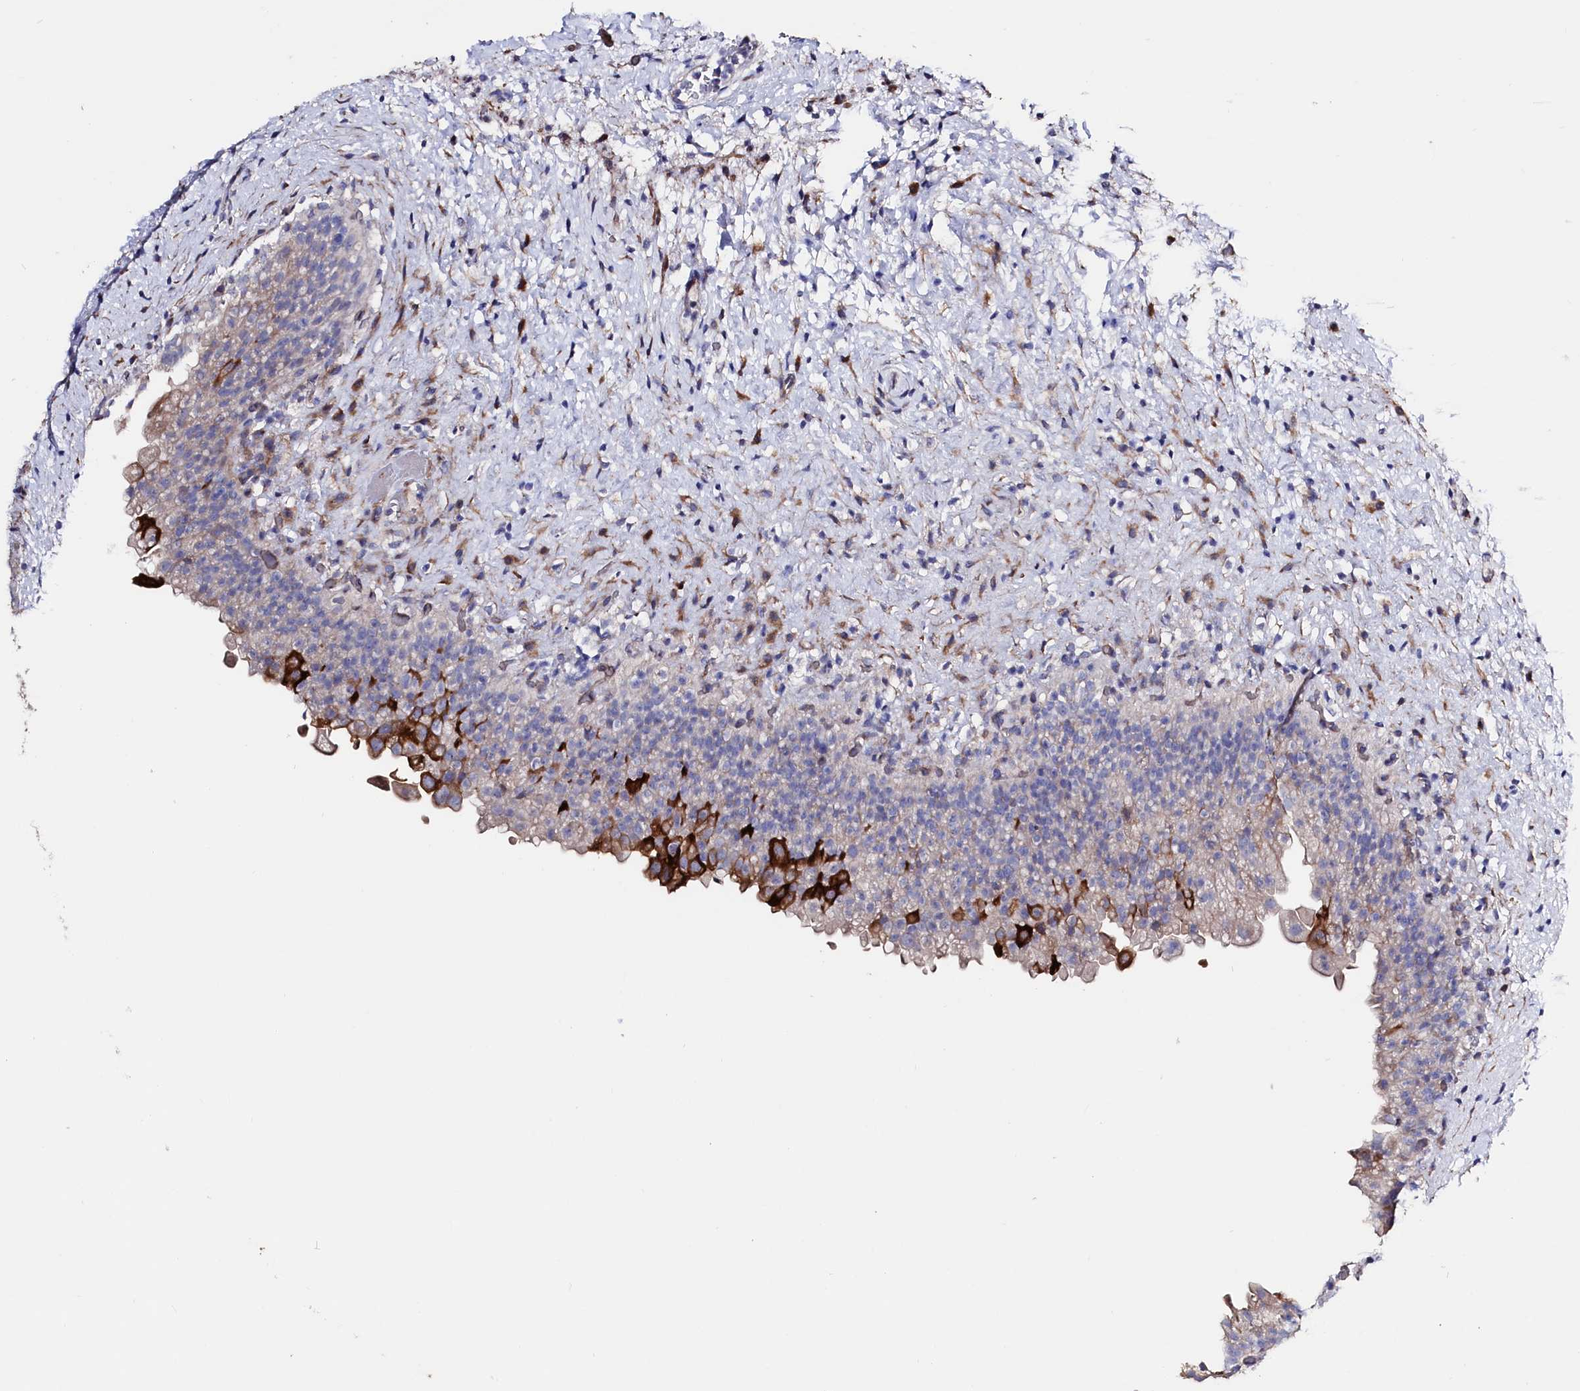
{"staining": {"intensity": "strong", "quantity": "<25%", "location": "cytoplasmic/membranous"}, "tissue": "urinary bladder", "cell_type": "Urothelial cells", "image_type": "normal", "snomed": [{"axis": "morphology", "description": "Normal tissue, NOS"}, {"axis": "topography", "description": "Urinary bladder"}], "caption": "The micrograph reveals staining of unremarkable urinary bladder, revealing strong cytoplasmic/membranous protein positivity (brown color) within urothelial cells.", "gene": "WNT8A", "patient": {"sex": "female", "age": 27}}